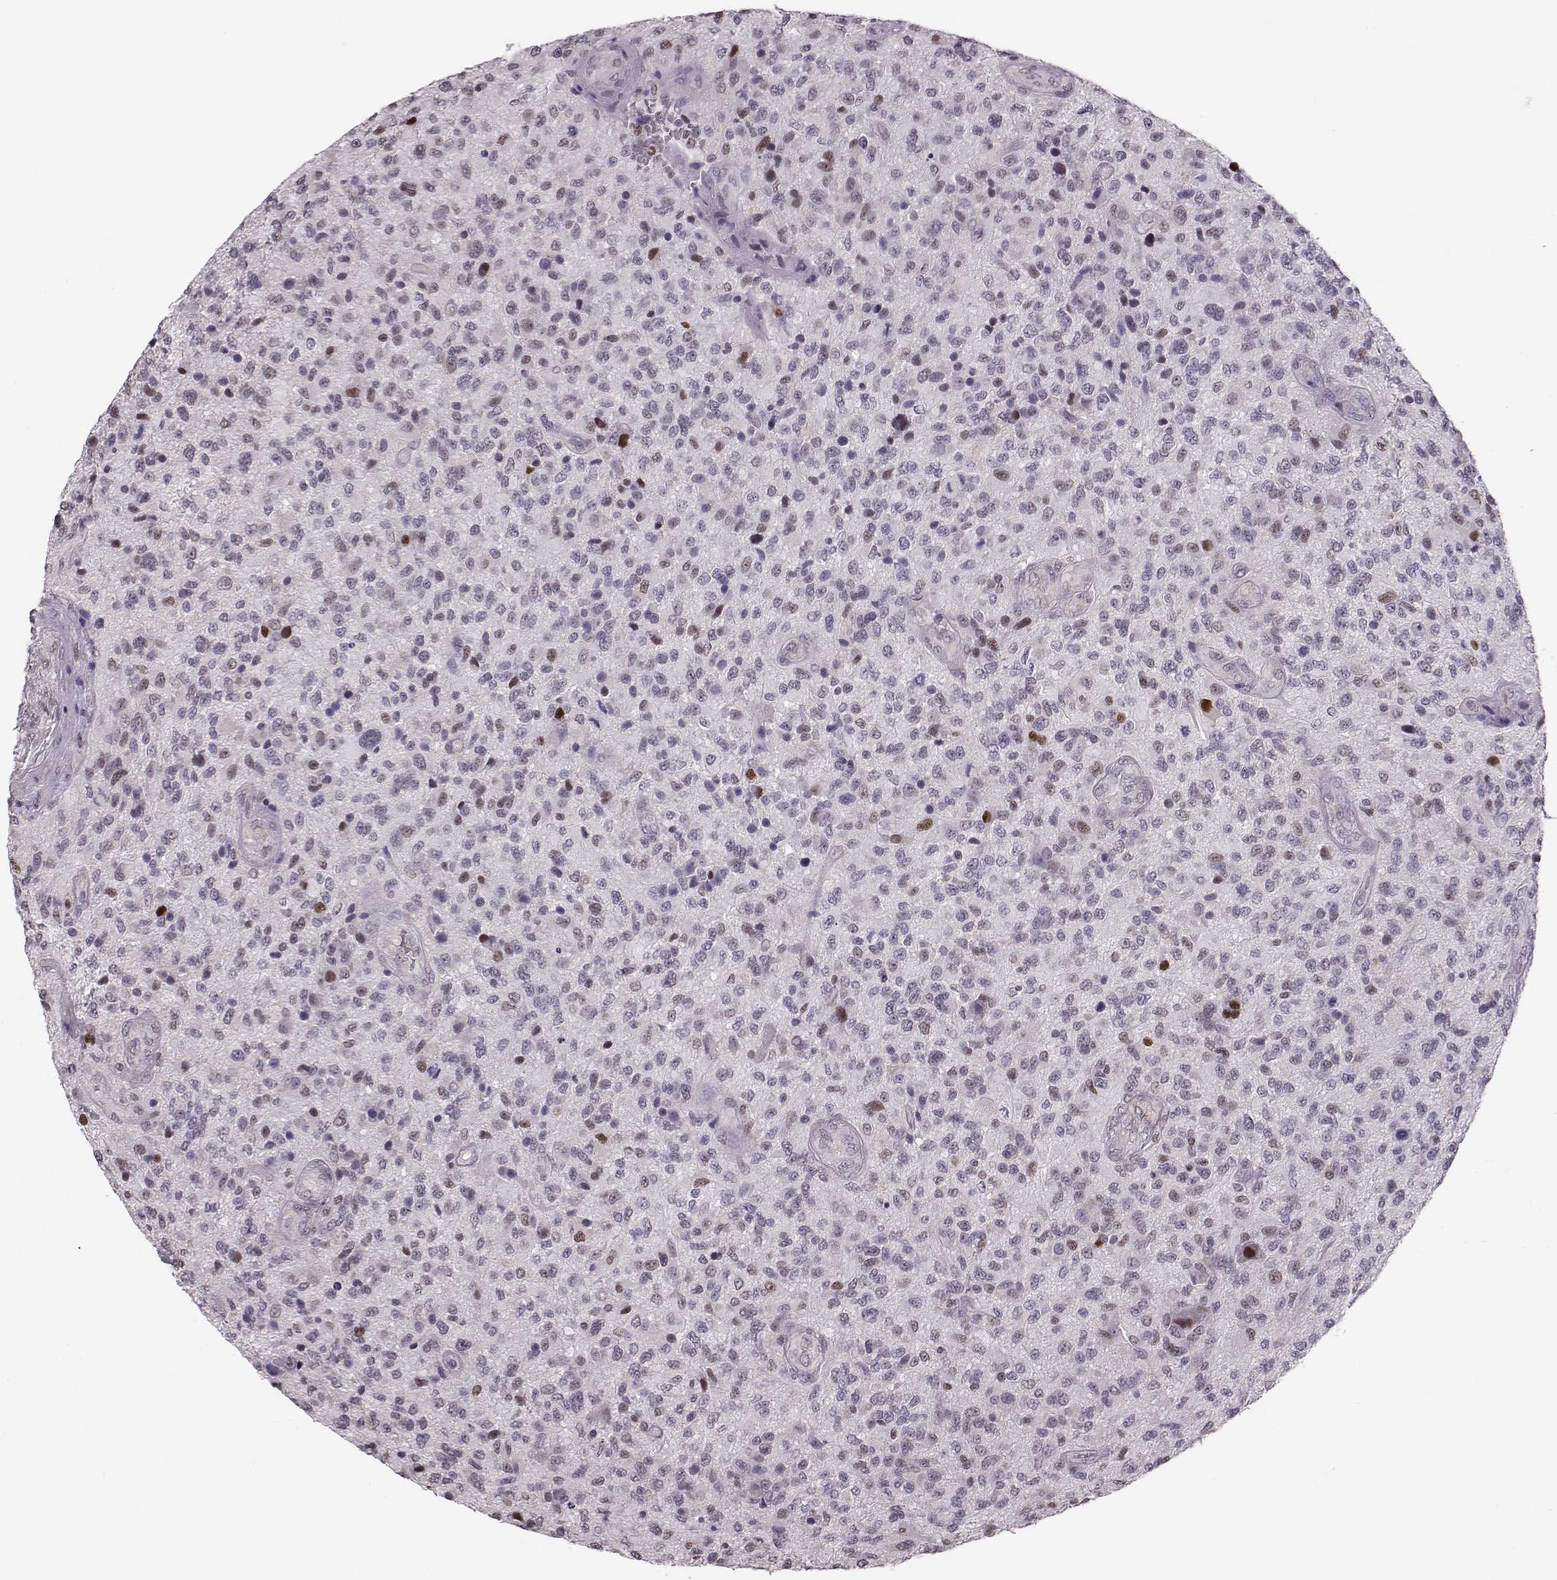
{"staining": {"intensity": "moderate", "quantity": "<25%", "location": "nuclear"}, "tissue": "glioma", "cell_type": "Tumor cells", "image_type": "cancer", "snomed": [{"axis": "morphology", "description": "Glioma, malignant, High grade"}, {"axis": "topography", "description": "Brain"}], "caption": "Moderate nuclear staining is seen in approximately <25% of tumor cells in glioma.", "gene": "KLF6", "patient": {"sex": "male", "age": 47}}